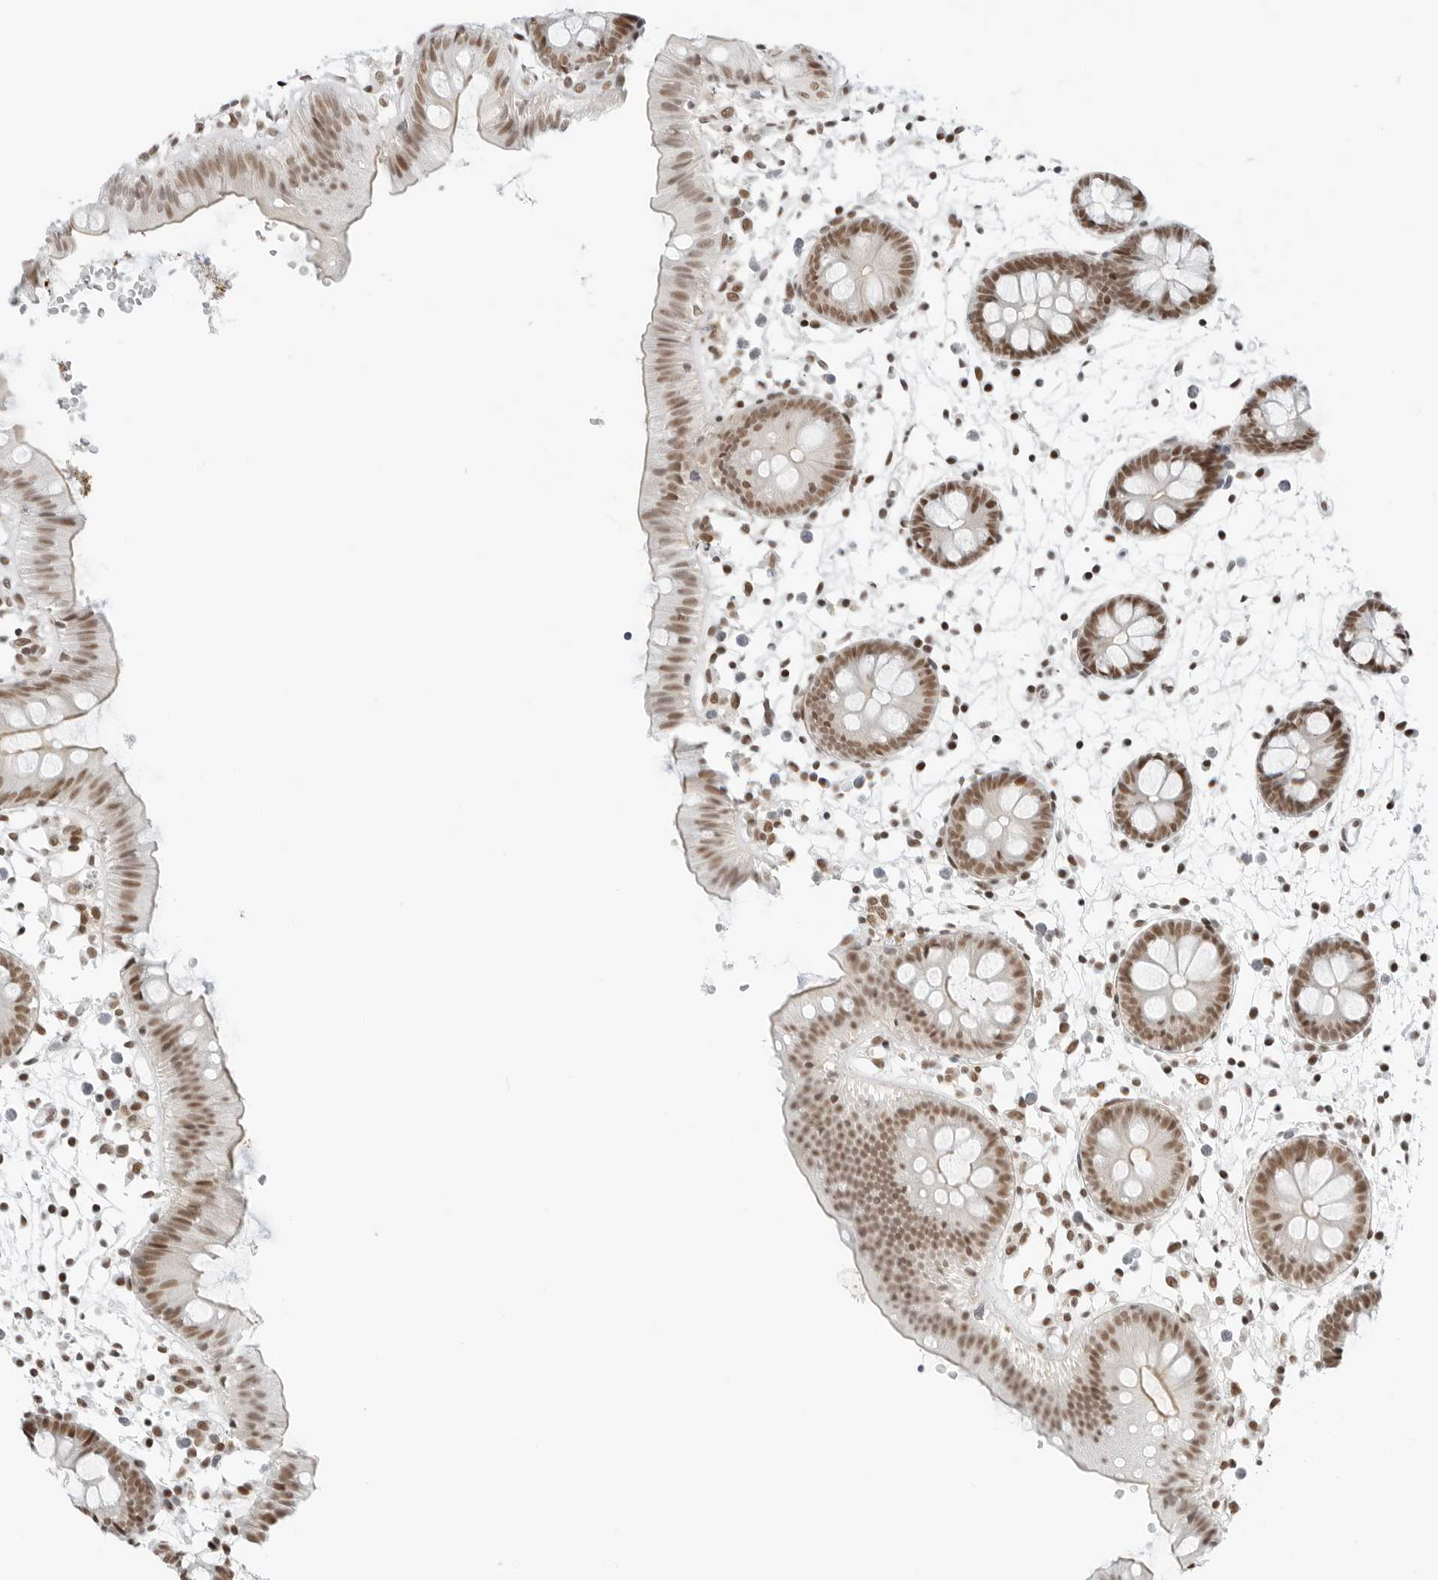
{"staining": {"intensity": "moderate", "quantity": ">75%", "location": "nuclear"}, "tissue": "colon", "cell_type": "Endothelial cells", "image_type": "normal", "snomed": [{"axis": "morphology", "description": "Normal tissue, NOS"}, {"axis": "topography", "description": "Colon"}], "caption": "Immunohistochemical staining of unremarkable colon displays medium levels of moderate nuclear expression in approximately >75% of endothelial cells.", "gene": "CRTC2", "patient": {"sex": "male", "age": 56}}